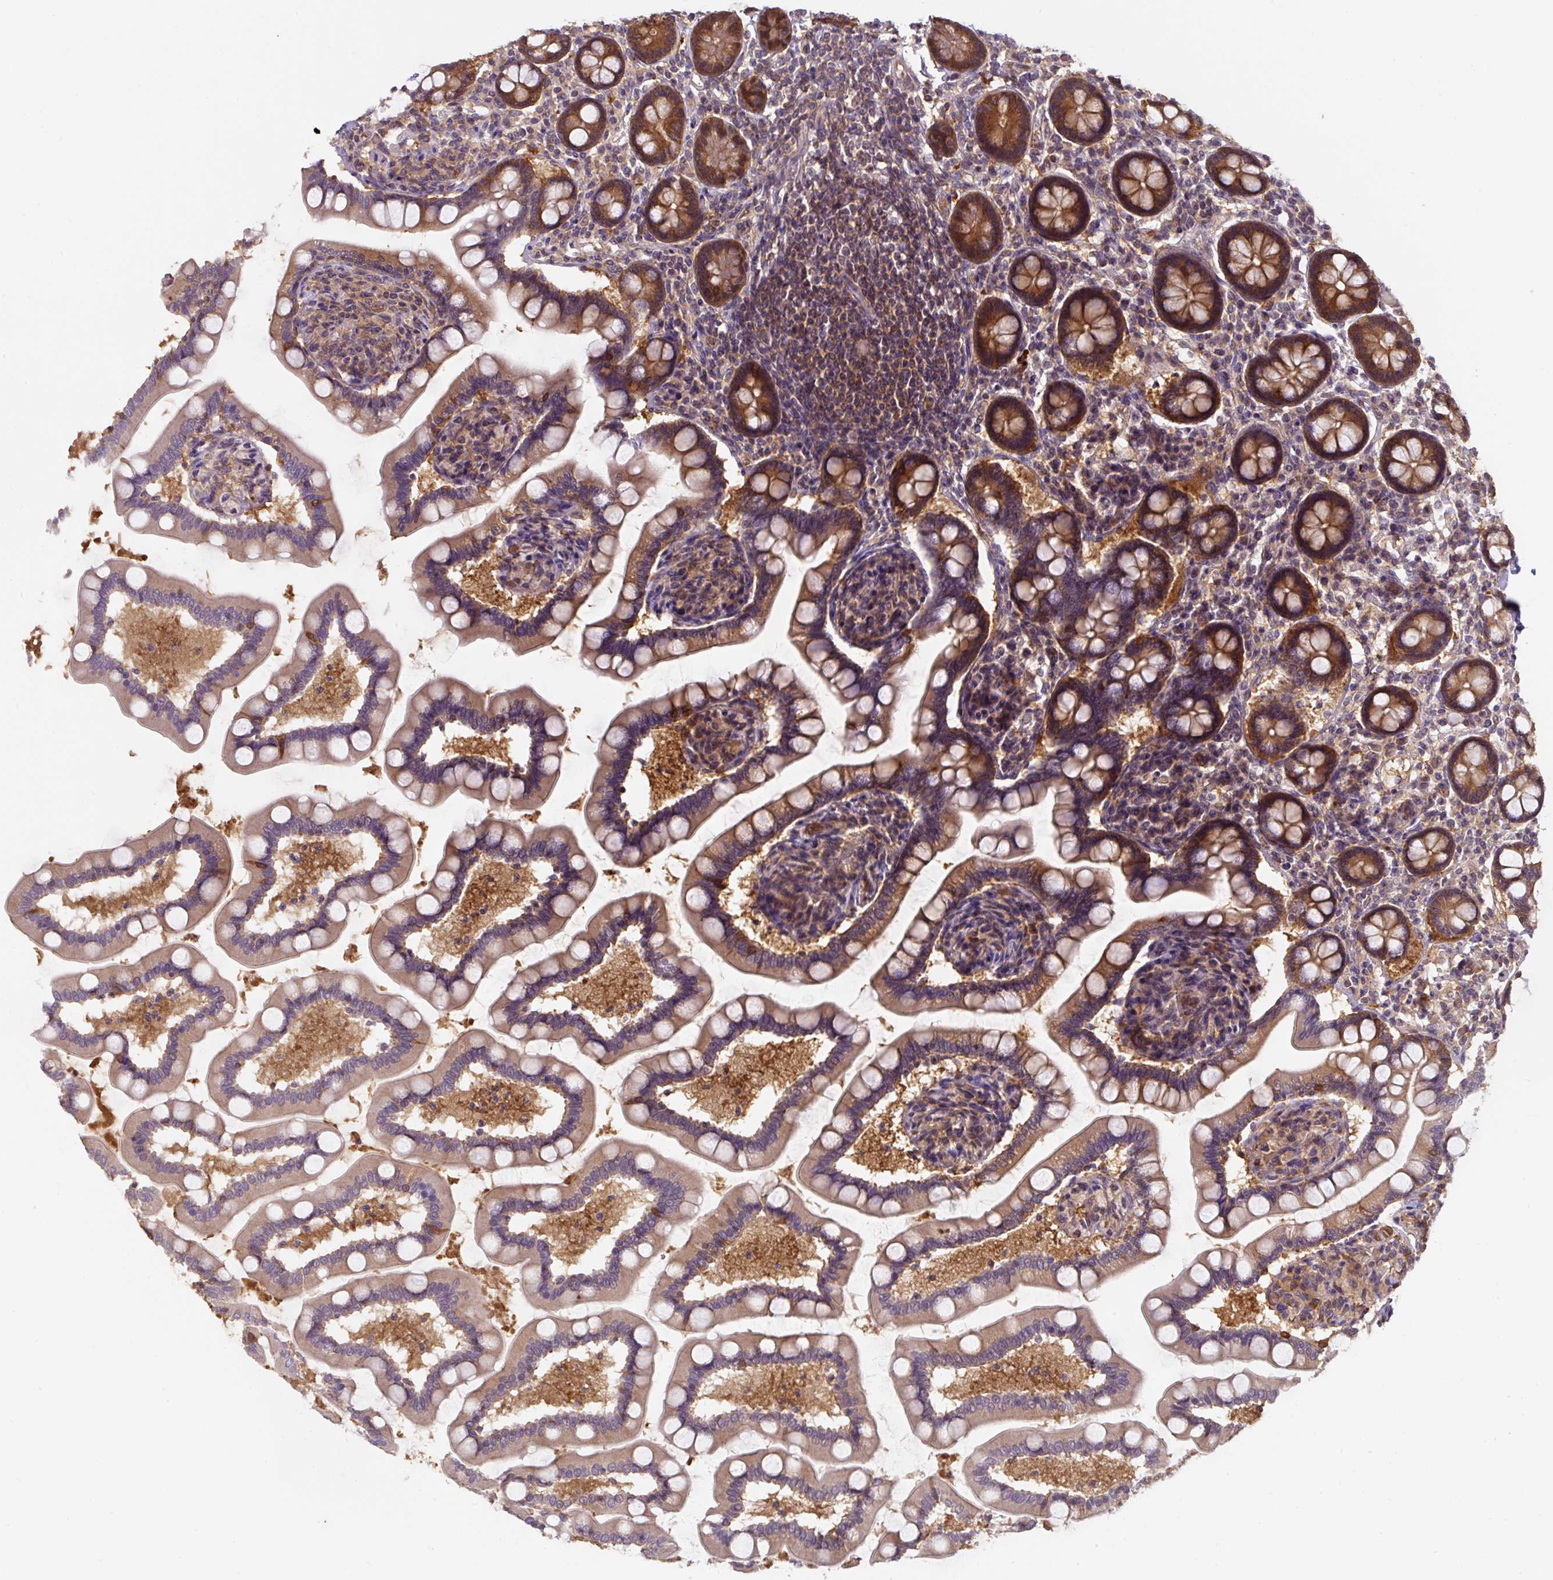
{"staining": {"intensity": "strong", "quantity": ">75%", "location": "cytoplasmic/membranous"}, "tissue": "small intestine", "cell_type": "Glandular cells", "image_type": "normal", "snomed": [{"axis": "morphology", "description": "Normal tissue, NOS"}, {"axis": "topography", "description": "Small intestine"}], "caption": "A brown stain shows strong cytoplasmic/membranous positivity of a protein in glandular cells of benign human small intestine.", "gene": "ST13", "patient": {"sex": "female", "age": 64}}